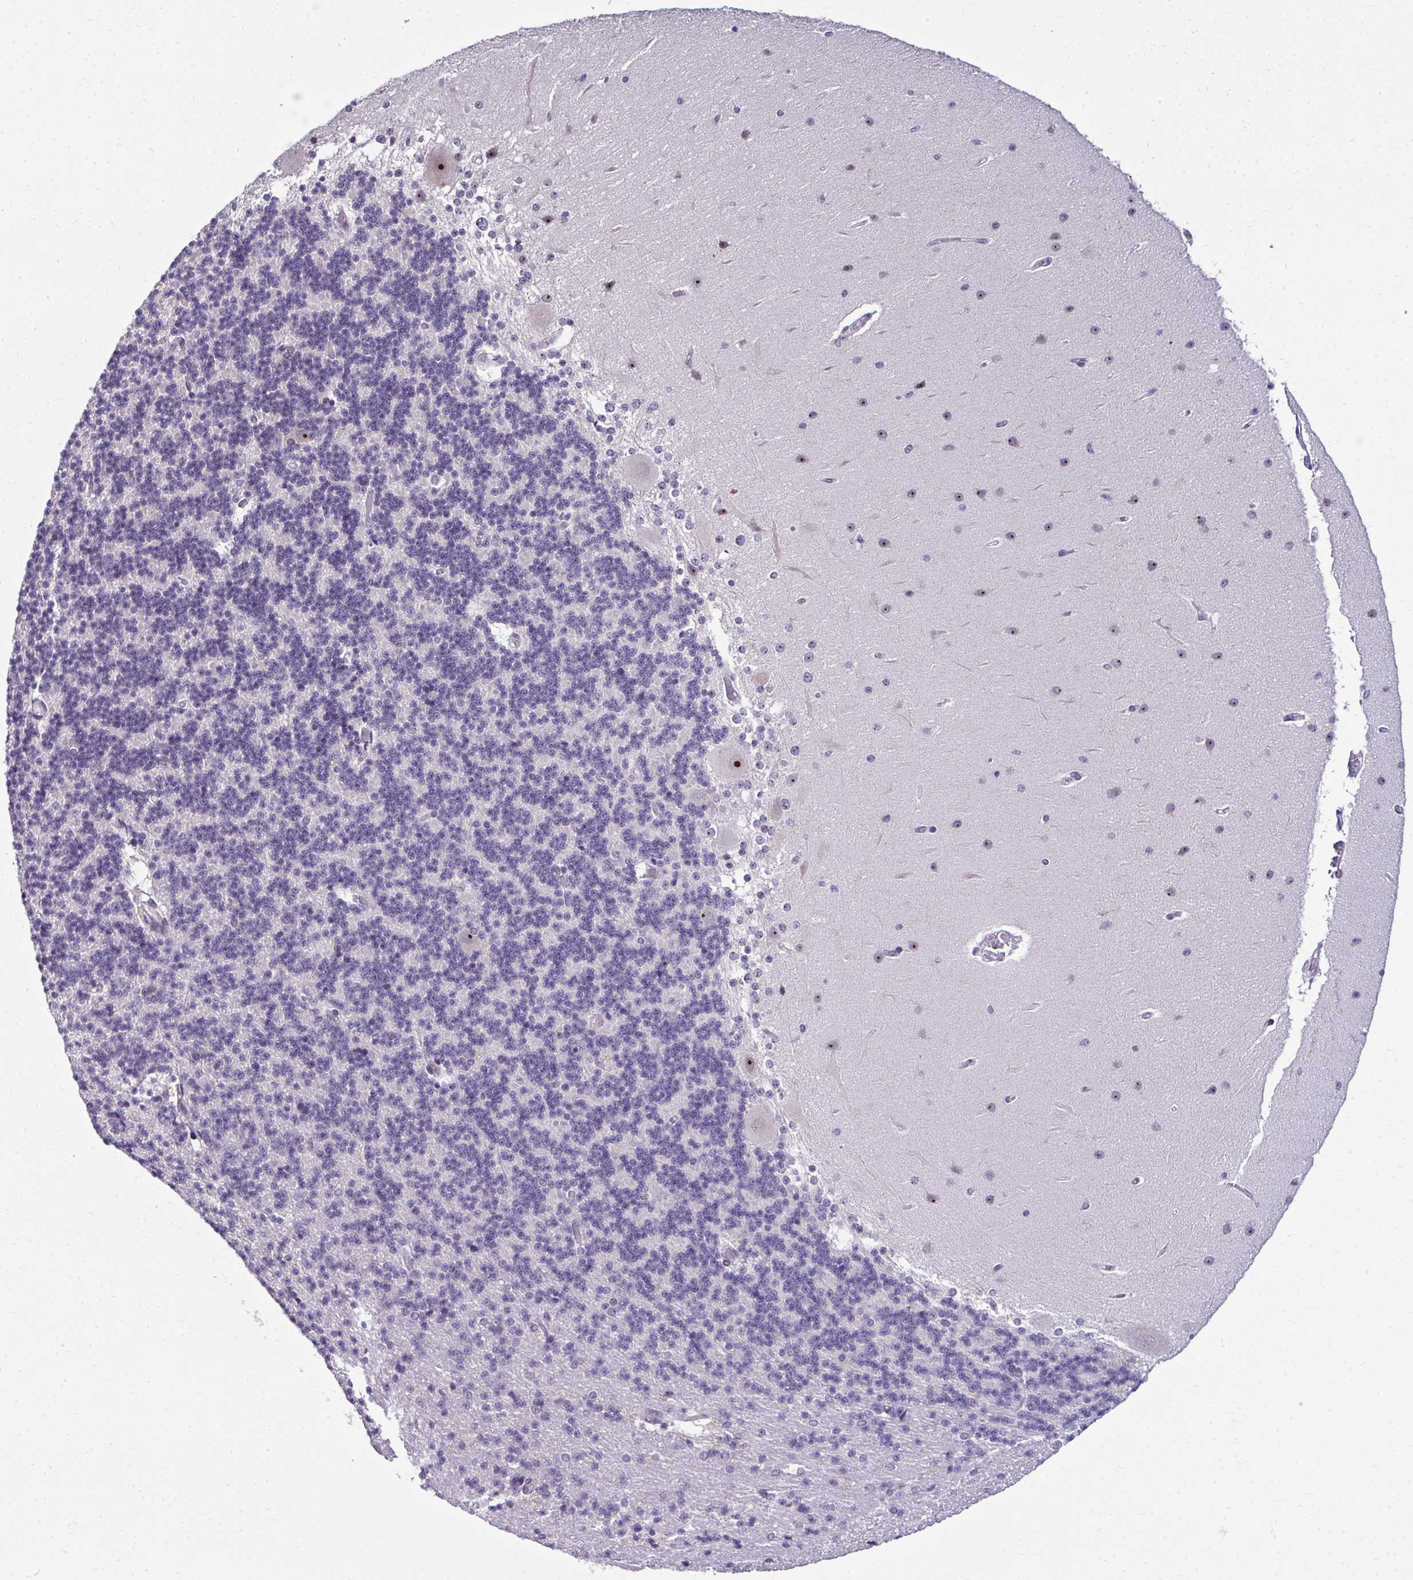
{"staining": {"intensity": "negative", "quantity": "none", "location": "none"}, "tissue": "cerebellum", "cell_type": "Cells in granular layer", "image_type": "normal", "snomed": [{"axis": "morphology", "description": "Normal tissue, NOS"}, {"axis": "topography", "description": "Cerebellum"}], "caption": "Immunohistochemistry histopathology image of unremarkable cerebellum: cerebellum stained with DAB exhibits no significant protein positivity in cells in granular layer.", "gene": "CEP72", "patient": {"sex": "female", "age": 54}}